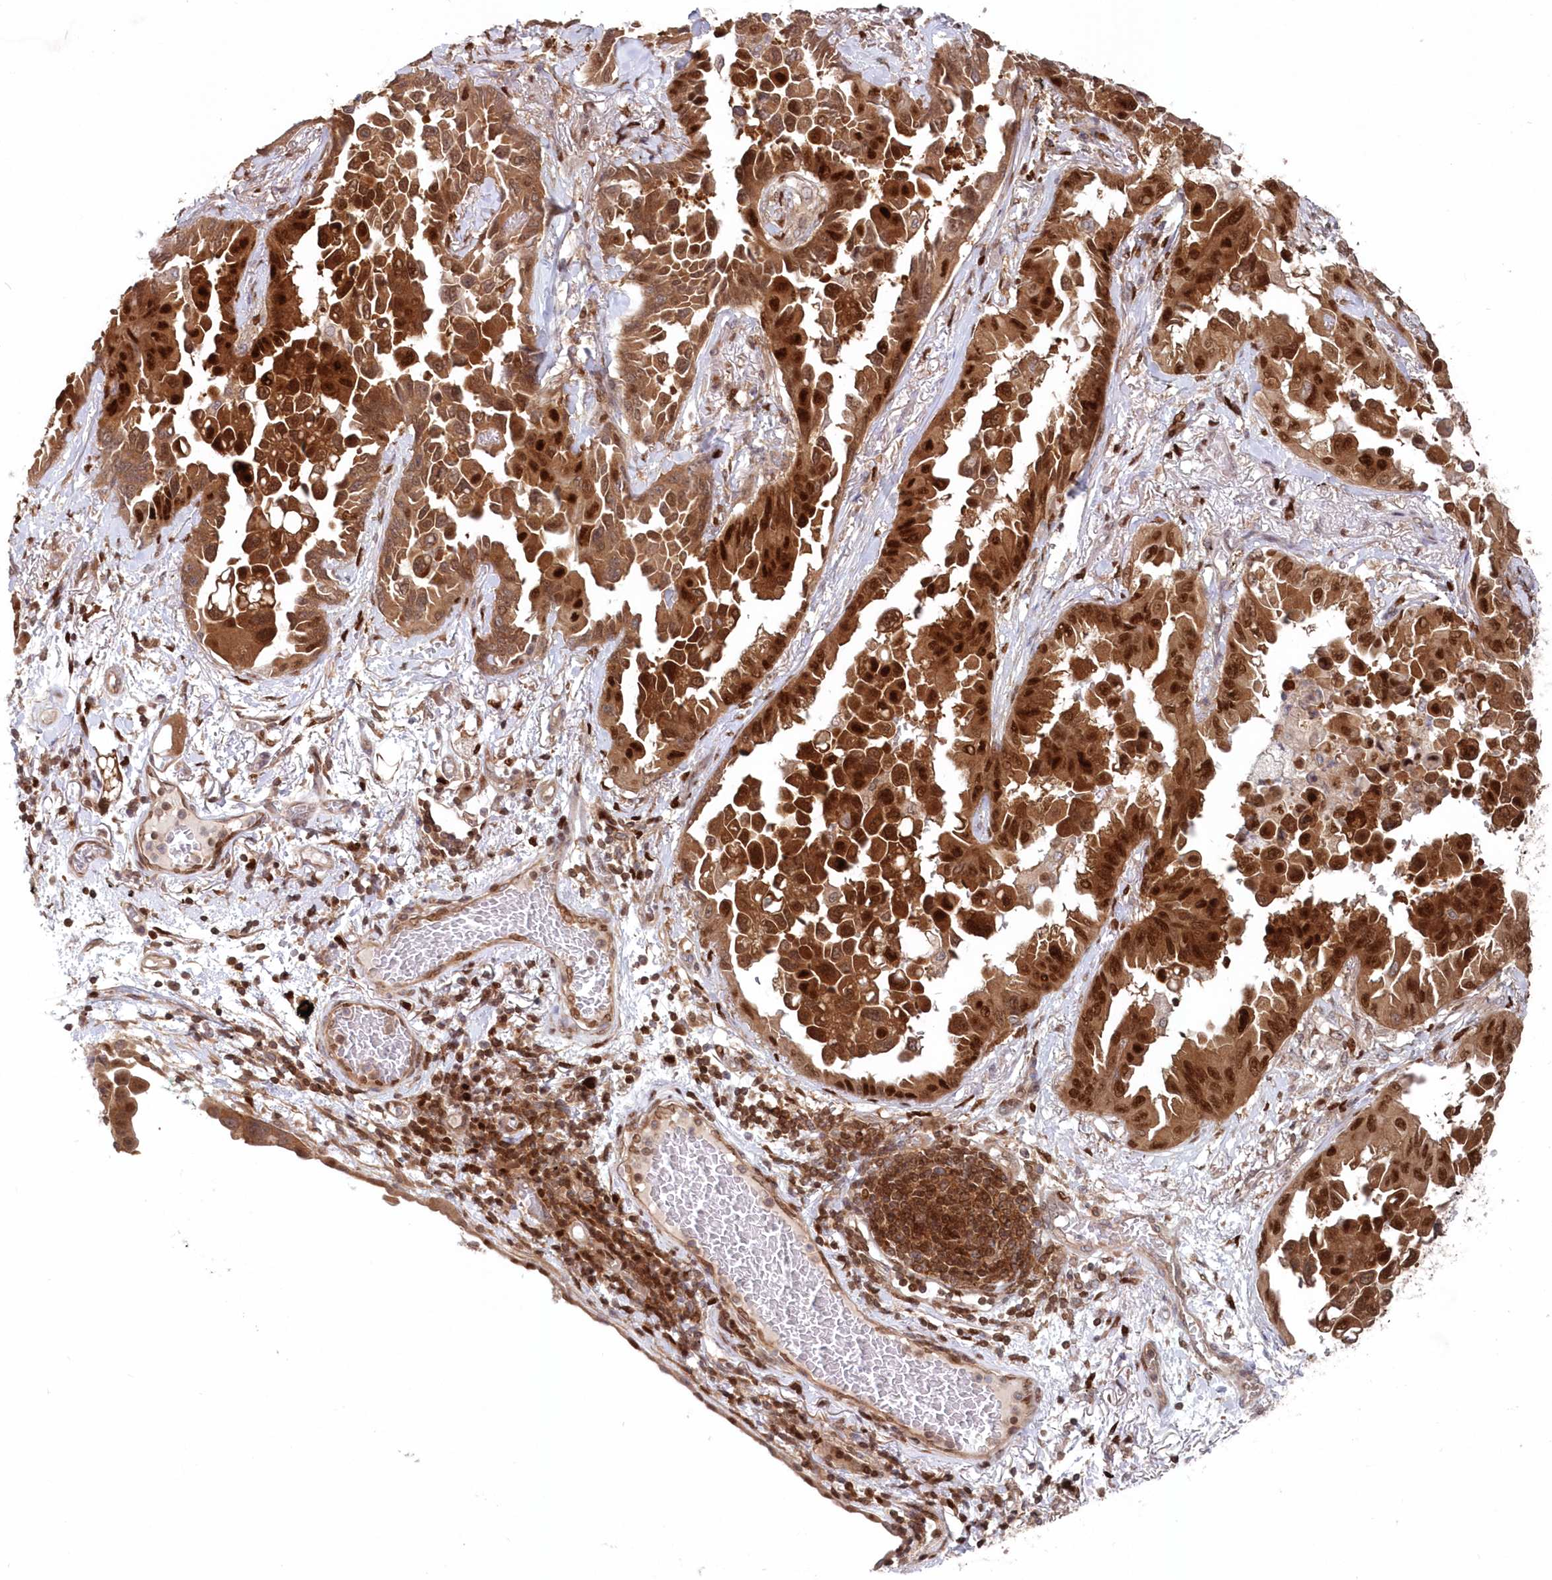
{"staining": {"intensity": "strong", "quantity": ">75%", "location": "cytoplasmic/membranous,nuclear"}, "tissue": "lung cancer", "cell_type": "Tumor cells", "image_type": "cancer", "snomed": [{"axis": "morphology", "description": "Adenocarcinoma, NOS"}, {"axis": "topography", "description": "Lung"}], "caption": "IHC micrograph of neoplastic tissue: human adenocarcinoma (lung) stained using immunohistochemistry reveals high levels of strong protein expression localized specifically in the cytoplasmic/membranous and nuclear of tumor cells, appearing as a cytoplasmic/membranous and nuclear brown color.", "gene": "ABHD14B", "patient": {"sex": "female", "age": 67}}